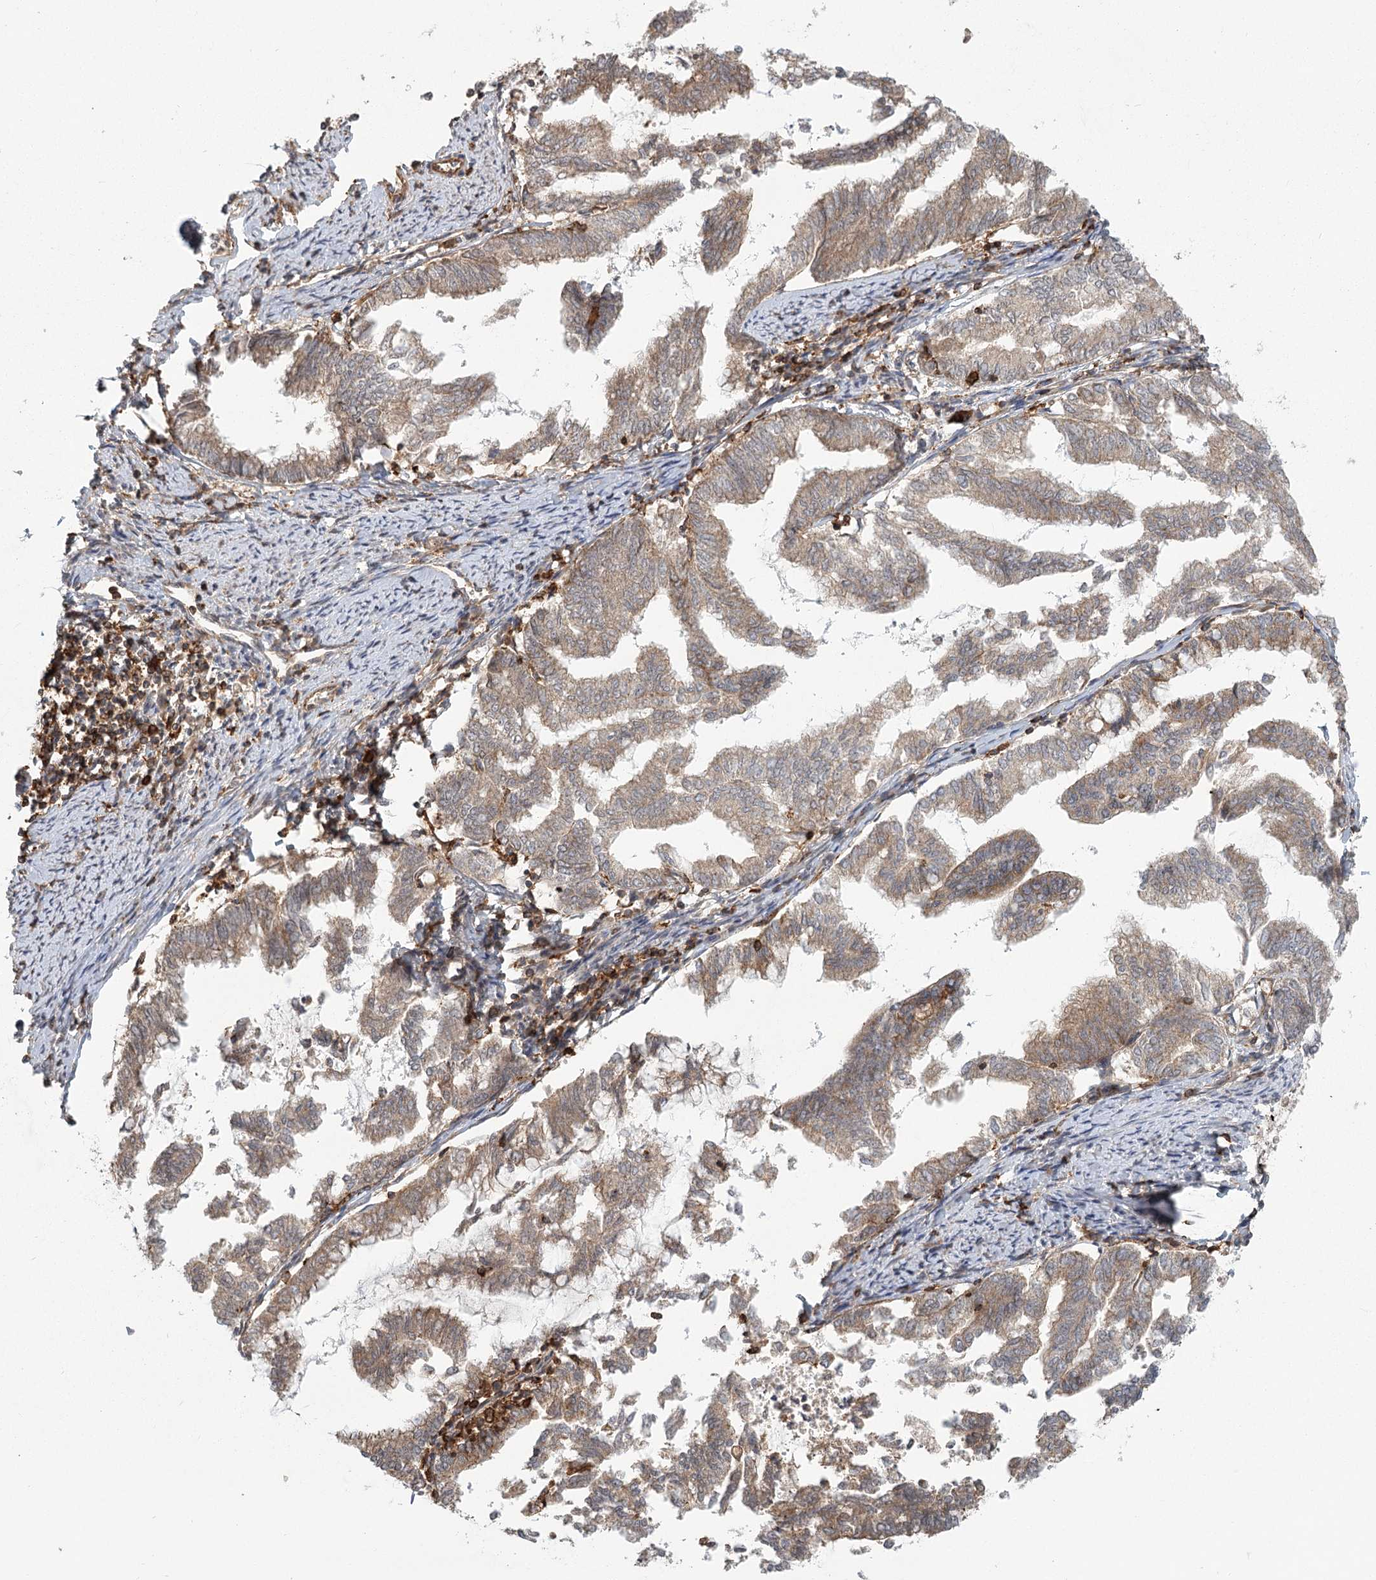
{"staining": {"intensity": "weak", "quantity": ">75%", "location": "cytoplasmic/membranous"}, "tissue": "endometrial cancer", "cell_type": "Tumor cells", "image_type": "cancer", "snomed": [{"axis": "morphology", "description": "Adenocarcinoma, NOS"}, {"axis": "topography", "description": "Endometrium"}], "caption": "This is an image of IHC staining of endometrial cancer (adenocarcinoma), which shows weak expression in the cytoplasmic/membranous of tumor cells.", "gene": "MEPE", "patient": {"sex": "female", "age": 79}}